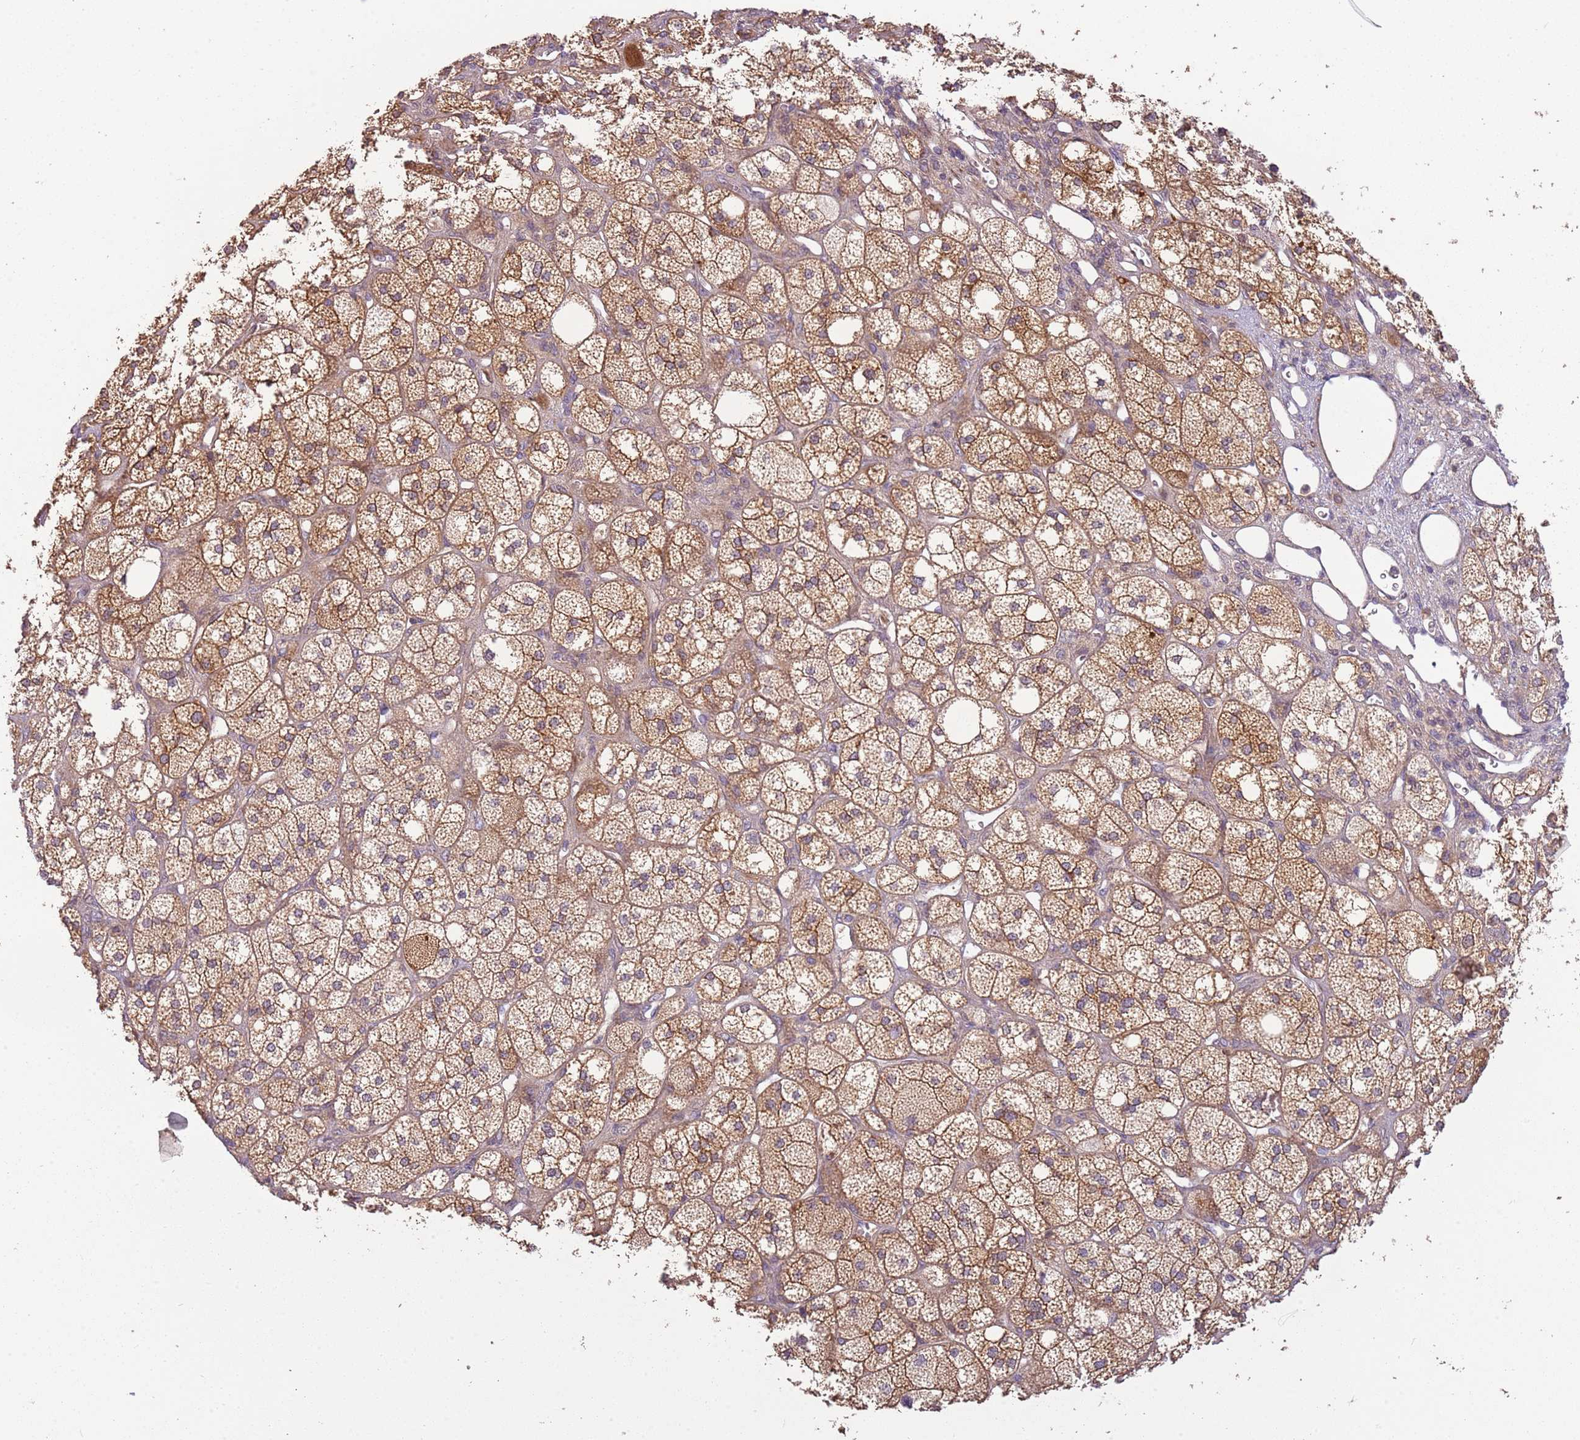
{"staining": {"intensity": "strong", "quantity": ">75%", "location": "cytoplasmic/membranous"}, "tissue": "adrenal gland", "cell_type": "Glandular cells", "image_type": "normal", "snomed": [{"axis": "morphology", "description": "Normal tissue, NOS"}, {"axis": "topography", "description": "Adrenal gland"}], "caption": "This image demonstrates unremarkable adrenal gland stained with immunohistochemistry (IHC) to label a protein in brown. The cytoplasmic/membranous of glandular cells show strong positivity for the protein. Nuclei are counter-stained blue.", "gene": "RNF128", "patient": {"sex": "male", "age": 61}}